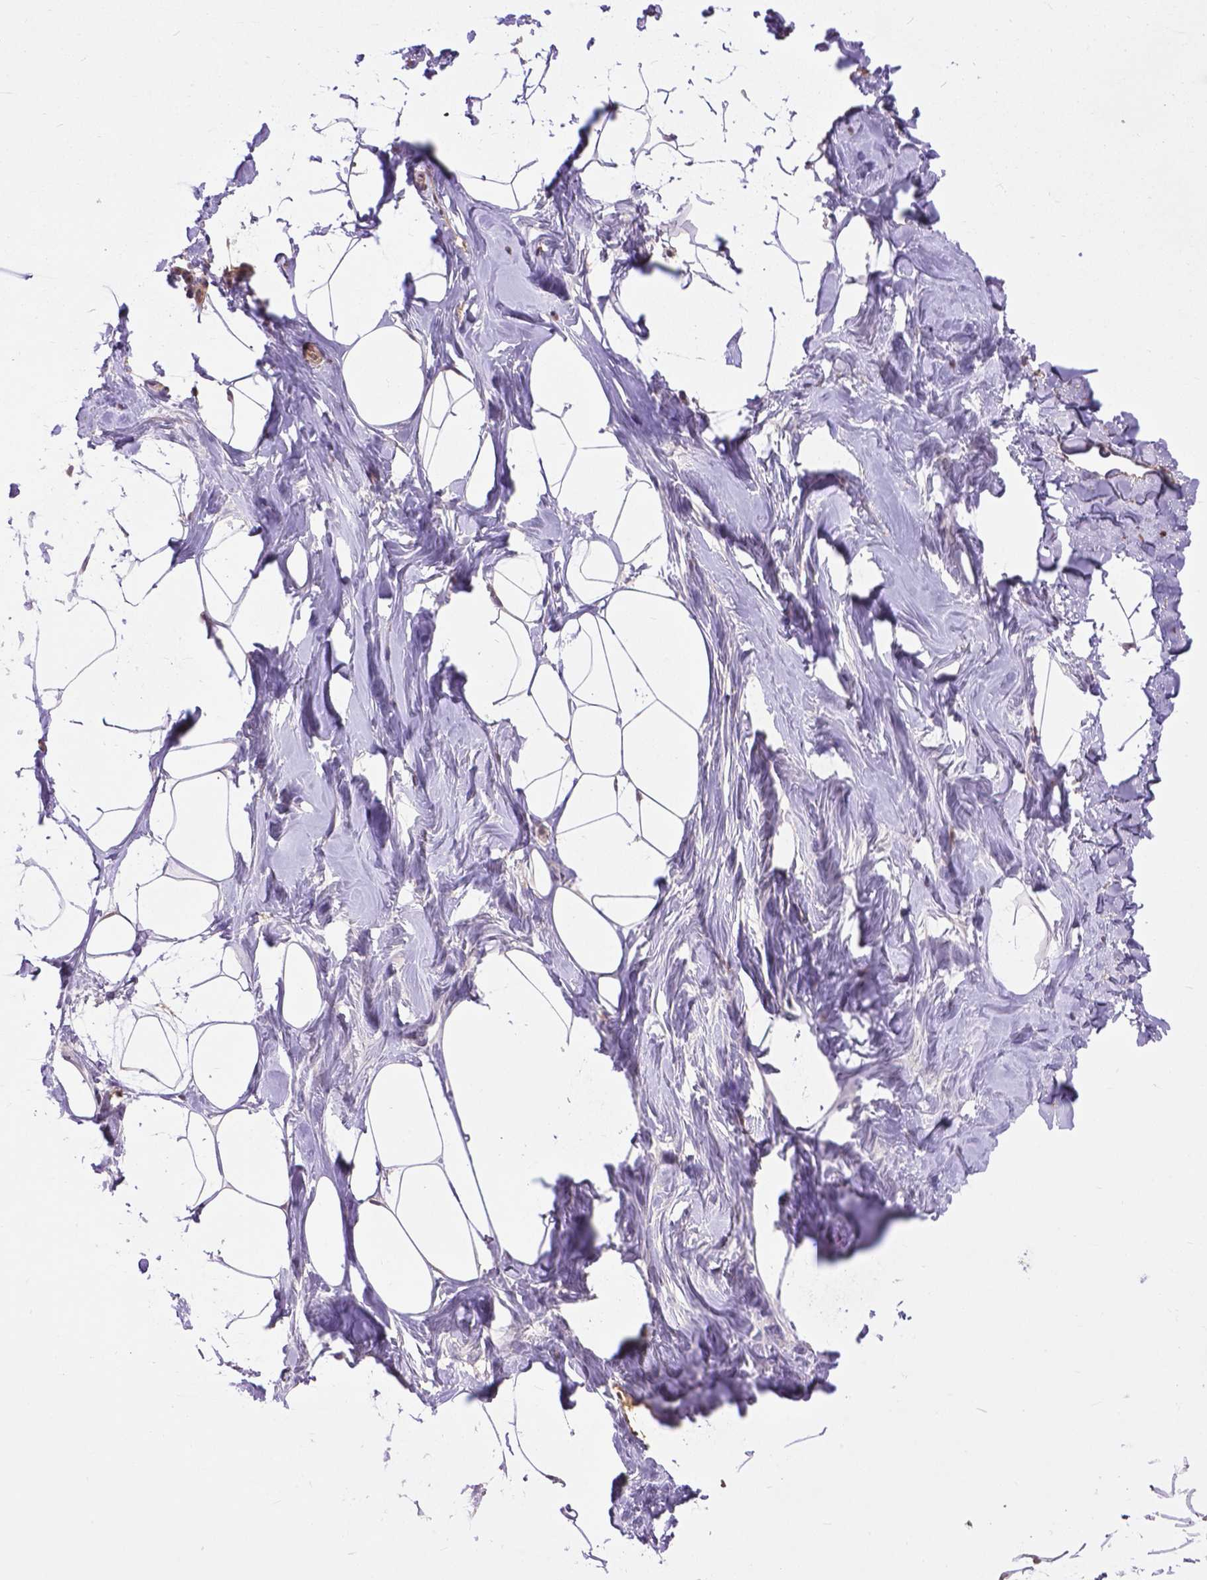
{"staining": {"intensity": "weak", "quantity": ">75%", "location": "cytoplasmic/membranous"}, "tissue": "breast", "cell_type": "Adipocytes", "image_type": "normal", "snomed": [{"axis": "morphology", "description": "Normal tissue, NOS"}, {"axis": "topography", "description": "Breast"}], "caption": "Protein expression analysis of benign breast demonstrates weak cytoplasmic/membranous staining in about >75% of adipocytes. (brown staining indicates protein expression, while blue staining denotes nuclei).", "gene": "ZNF616", "patient": {"sex": "female", "age": 32}}